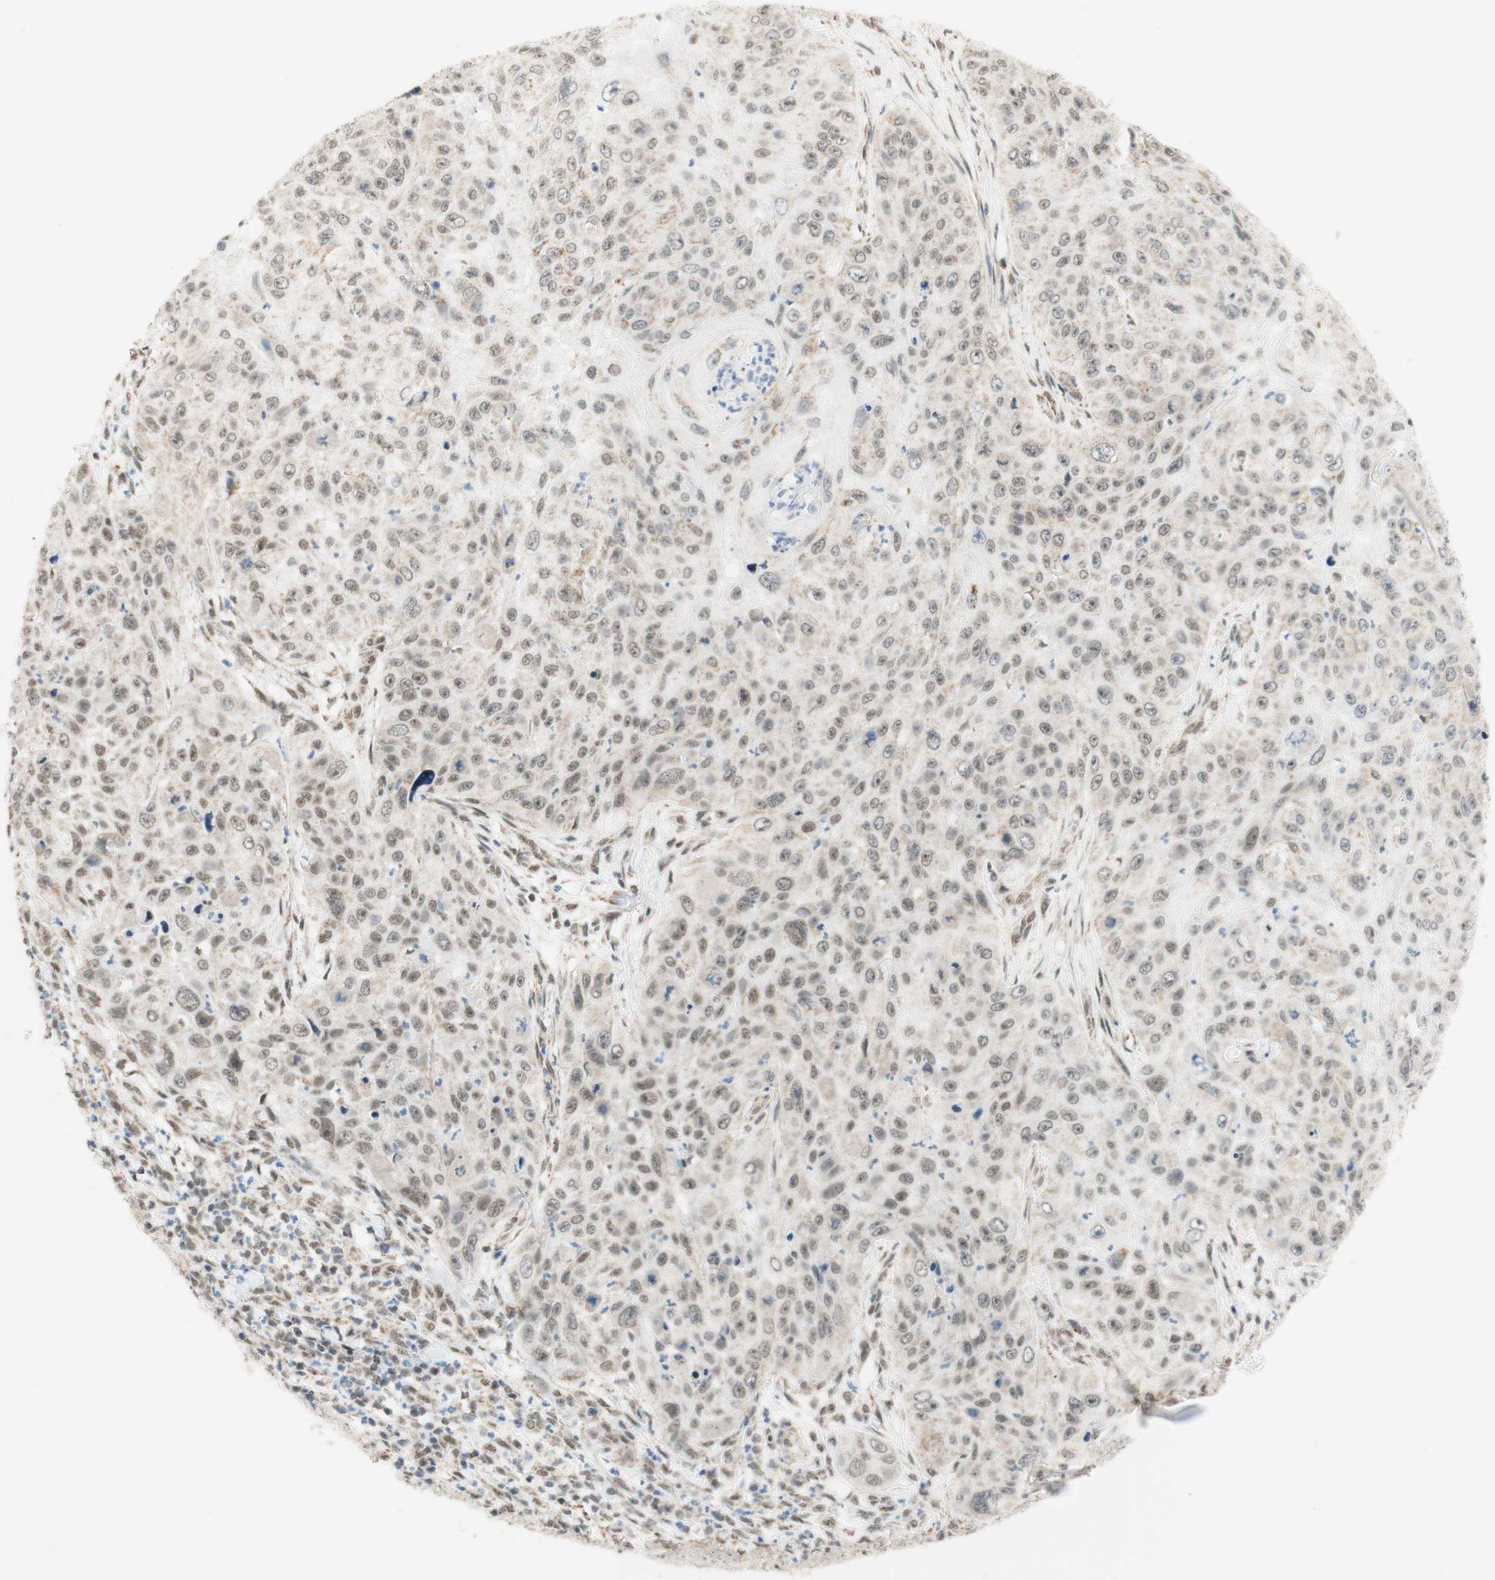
{"staining": {"intensity": "weak", "quantity": "25%-75%", "location": "nuclear"}, "tissue": "skin cancer", "cell_type": "Tumor cells", "image_type": "cancer", "snomed": [{"axis": "morphology", "description": "Squamous cell carcinoma, NOS"}, {"axis": "topography", "description": "Skin"}], "caption": "Protein staining of skin squamous cell carcinoma tissue shows weak nuclear positivity in about 25%-75% of tumor cells.", "gene": "ZNF782", "patient": {"sex": "female", "age": 80}}